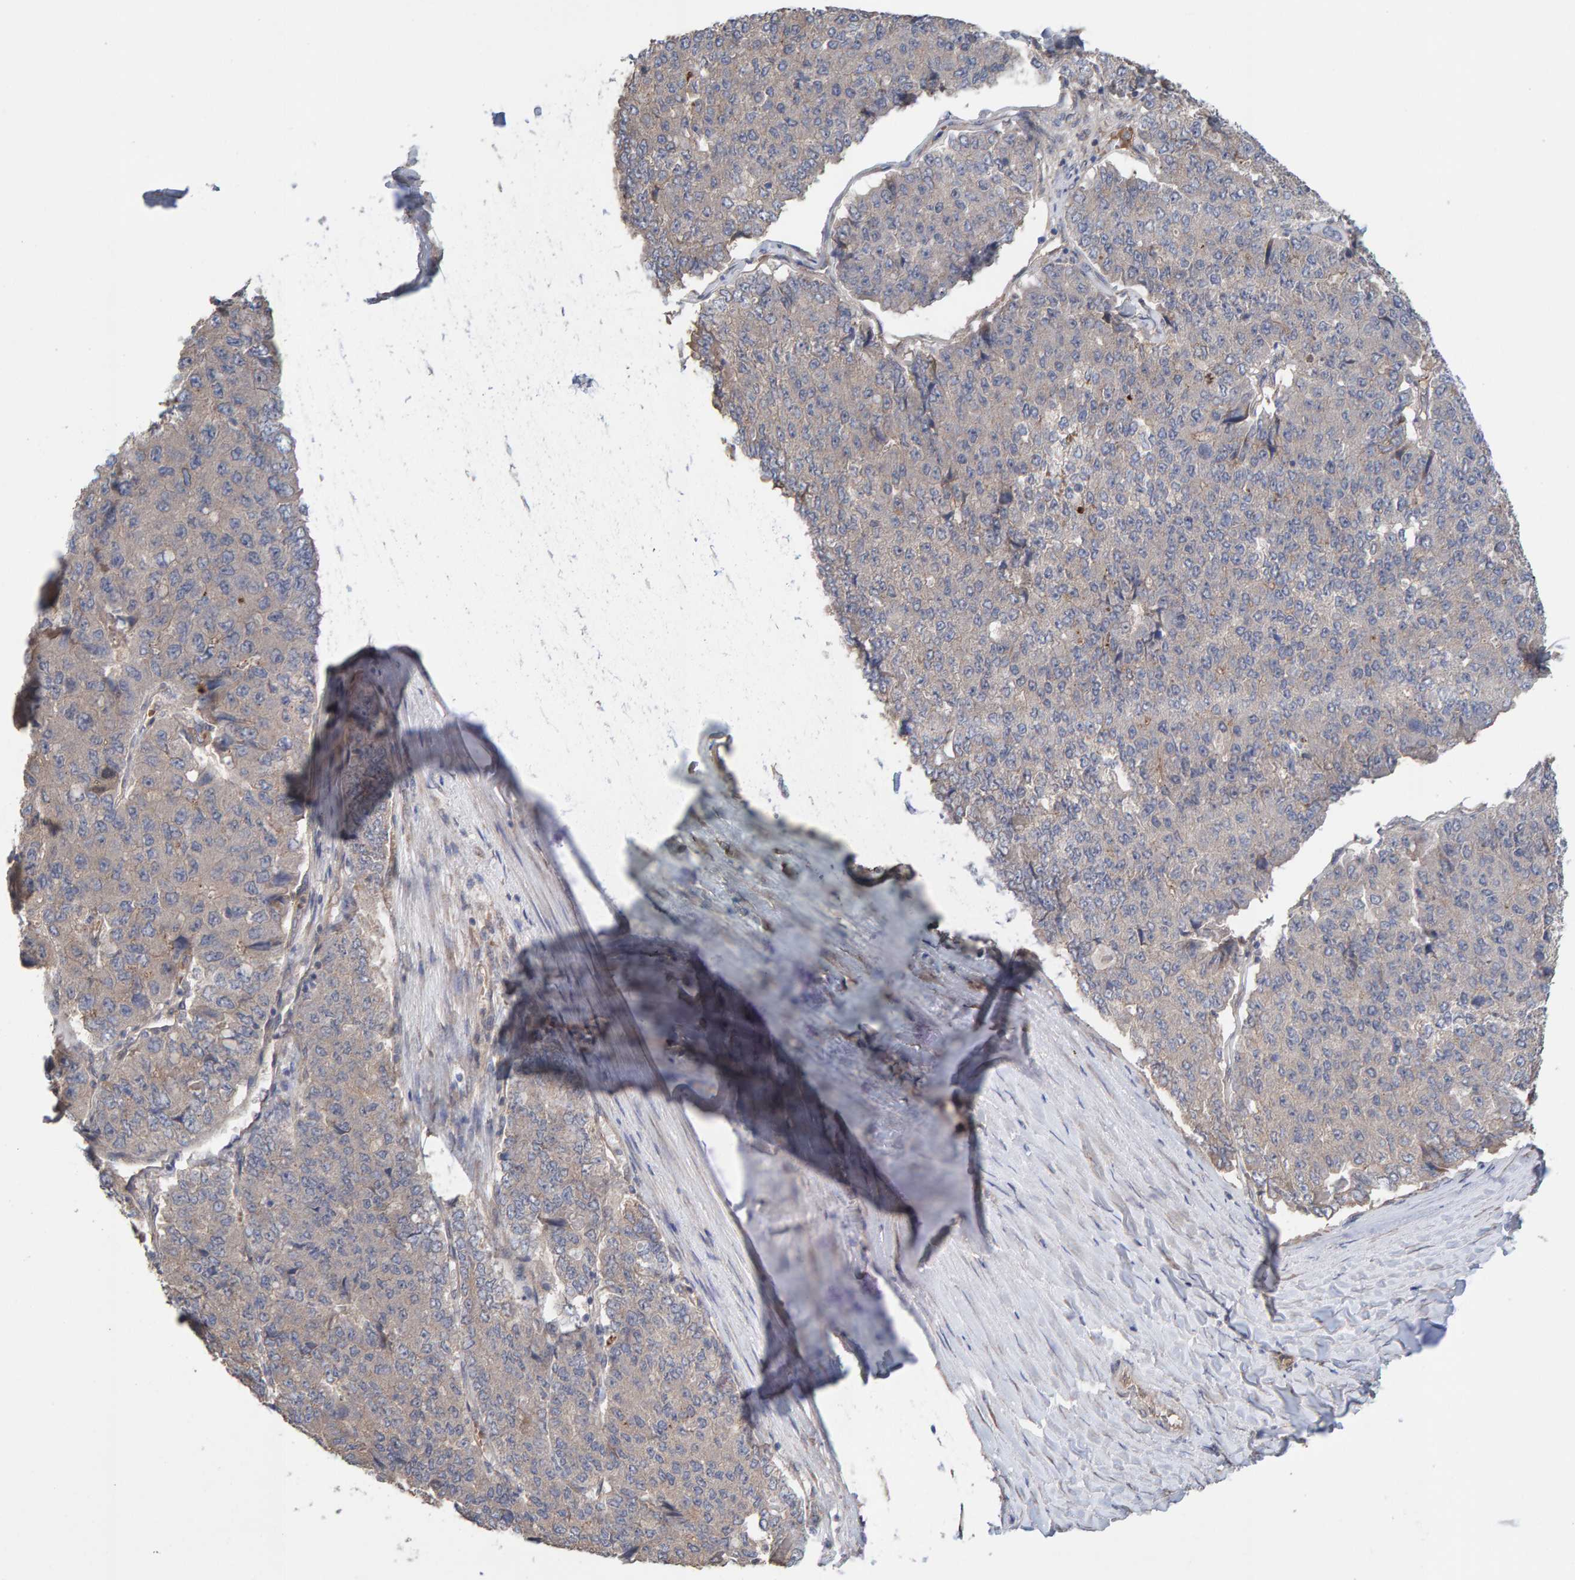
{"staining": {"intensity": "weak", "quantity": "<25%", "location": "cytoplasmic/membranous"}, "tissue": "pancreatic cancer", "cell_type": "Tumor cells", "image_type": "cancer", "snomed": [{"axis": "morphology", "description": "Adenocarcinoma, NOS"}, {"axis": "topography", "description": "Pancreas"}], "caption": "Immunohistochemistry of human pancreatic adenocarcinoma demonstrates no positivity in tumor cells.", "gene": "LRSAM1", "patient": {"sex": "male", "age": 50}}